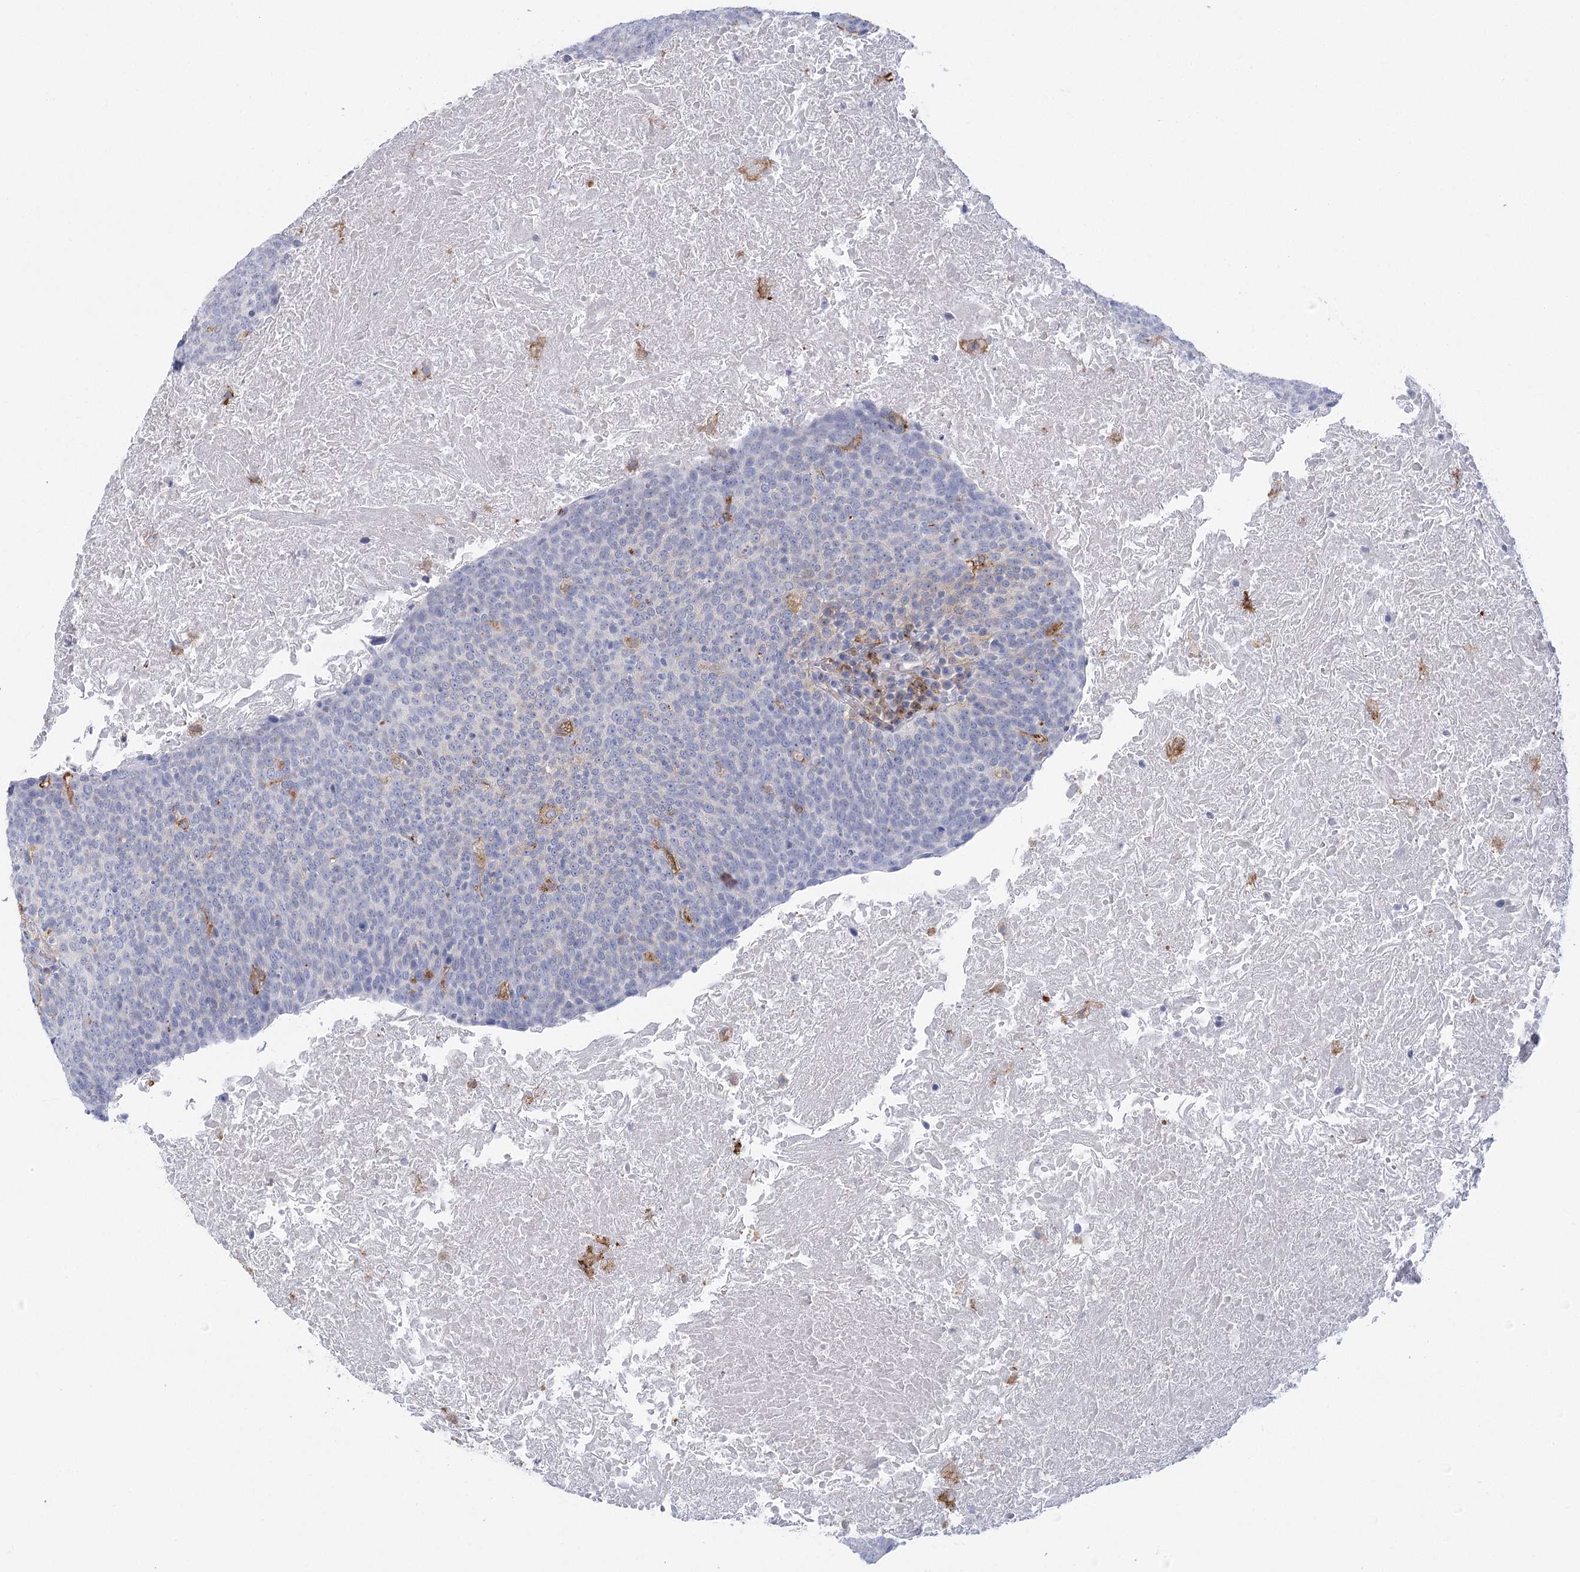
{"staining": {"intensity": "negative", "quantity": "none", "location": "none"}, "tissue": "head and neck cancer", "cell_type": "Tumor cells", "image_type": "cancer", "snomed": [{"axis": "morphology", "description": "Squamous cell carcinoma, NOS"}, {"axis": "morphology", "description": "Squamous cell carcinoma, metastatic, NOS"}, {"axis": "topography", "description": "Lymph node"}, {"axis": "topography", "description": "Head-Neck"}], "caption": "Human head and neck squamous cell carcinoma stained for a protein using IHC reveals no expression in tumor cells.", "gene": "CCDC88A", "patient": {"sex": "male", "age": 62}}